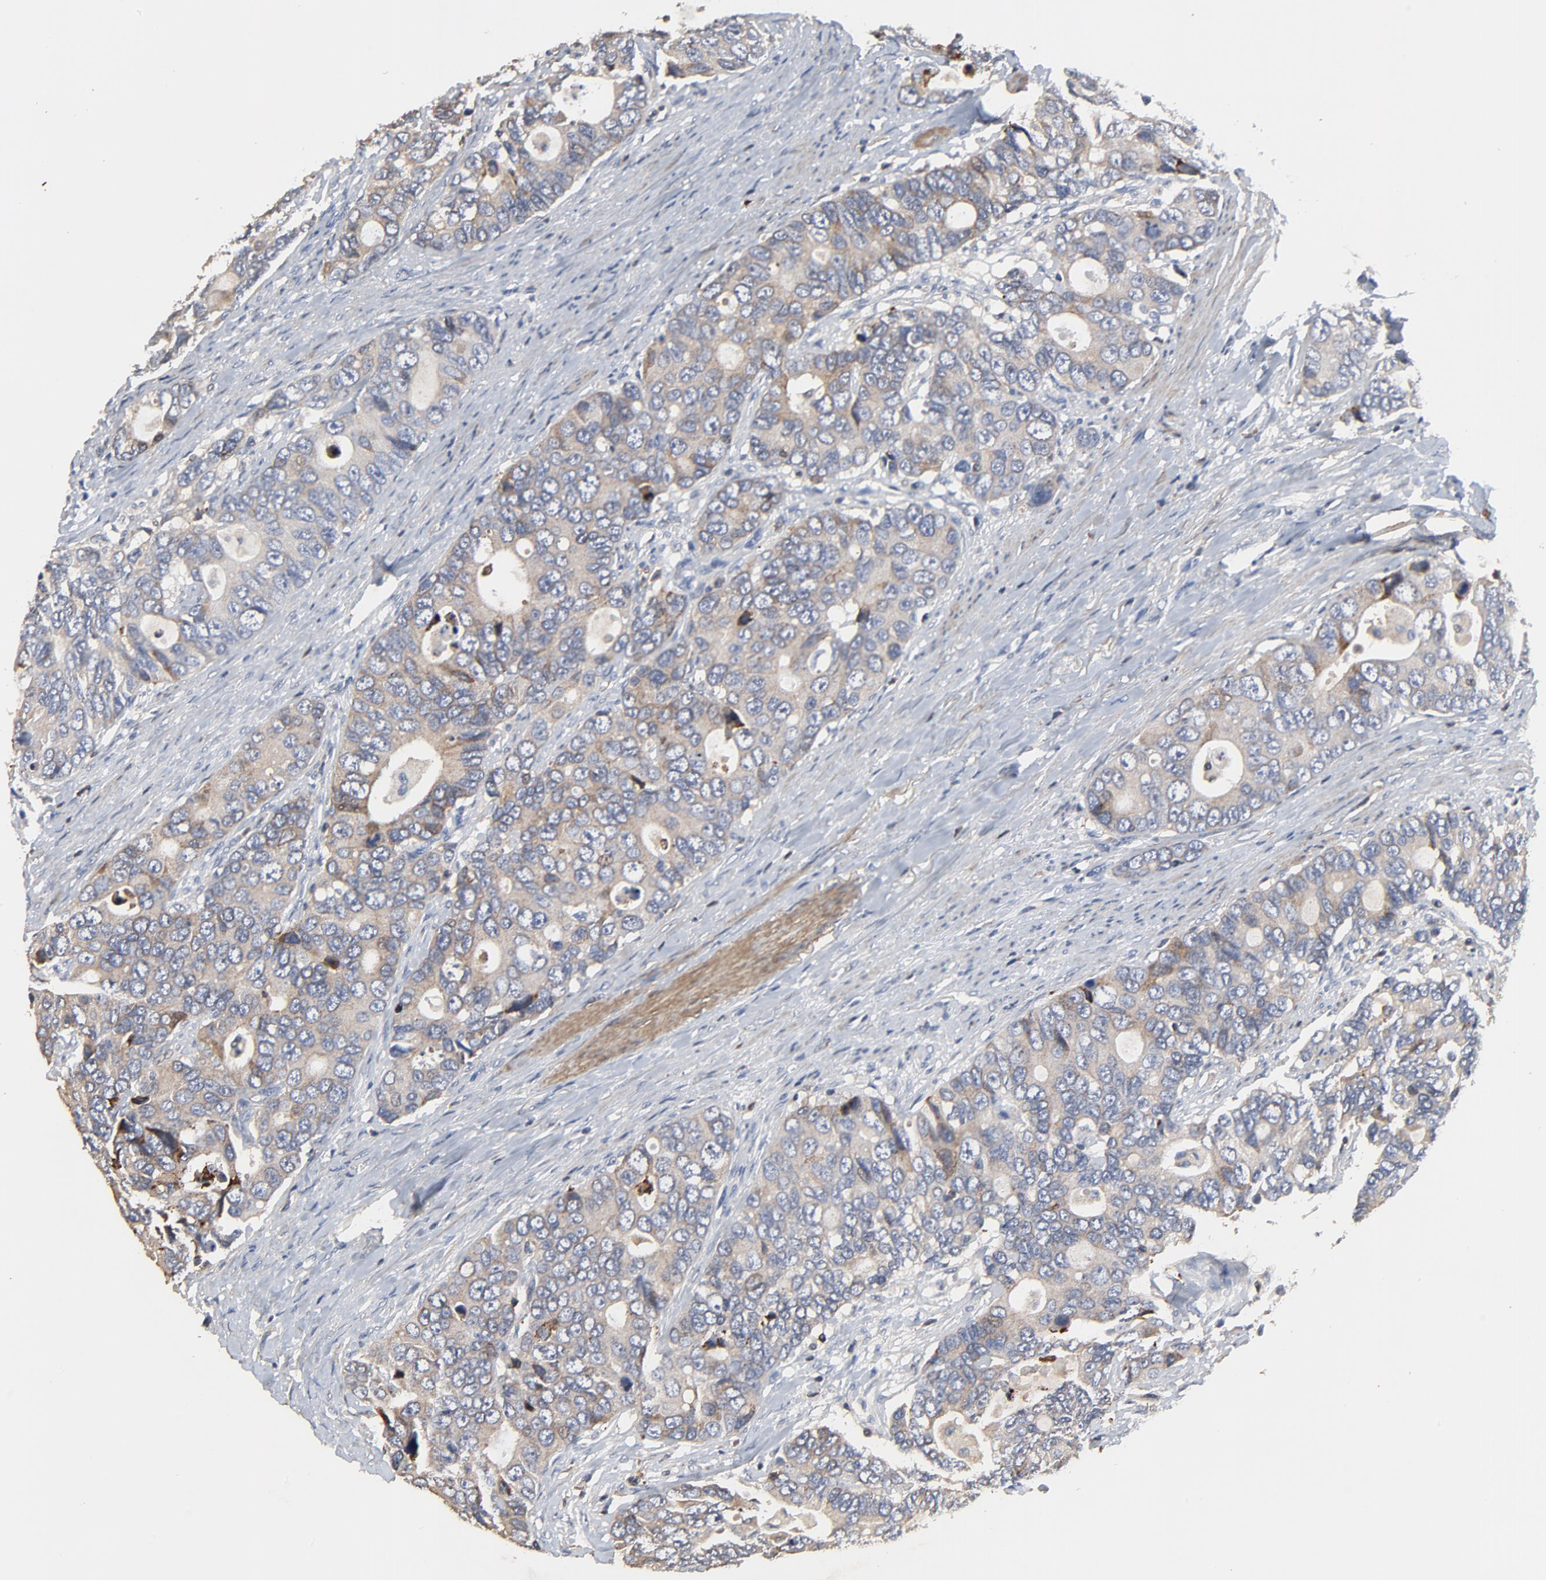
{"staining": {"intensity": "weak", "quantity": "25%-75%", "location": "cytoplasmic/membranous"}, "tissue": "colorectal cancer", "cell_type": "Tumor cells", "image_type": "cancer", "snomed": [{"axis": "morphology", "description": "Adenocarcinoma, NOS"}, {"axis": "topography", "description": "Rectum"}], "caption": "An image of adenocarcinoma (colorectal) stained for a protein demonstrates weak cytoplasmic/membranous brown staining in tumor cells. (brown staining indicates protein expression, while blue staining denotes nuclei).", "gene": "SKAP1", "patient": {"sex": "female", "age": 67}}